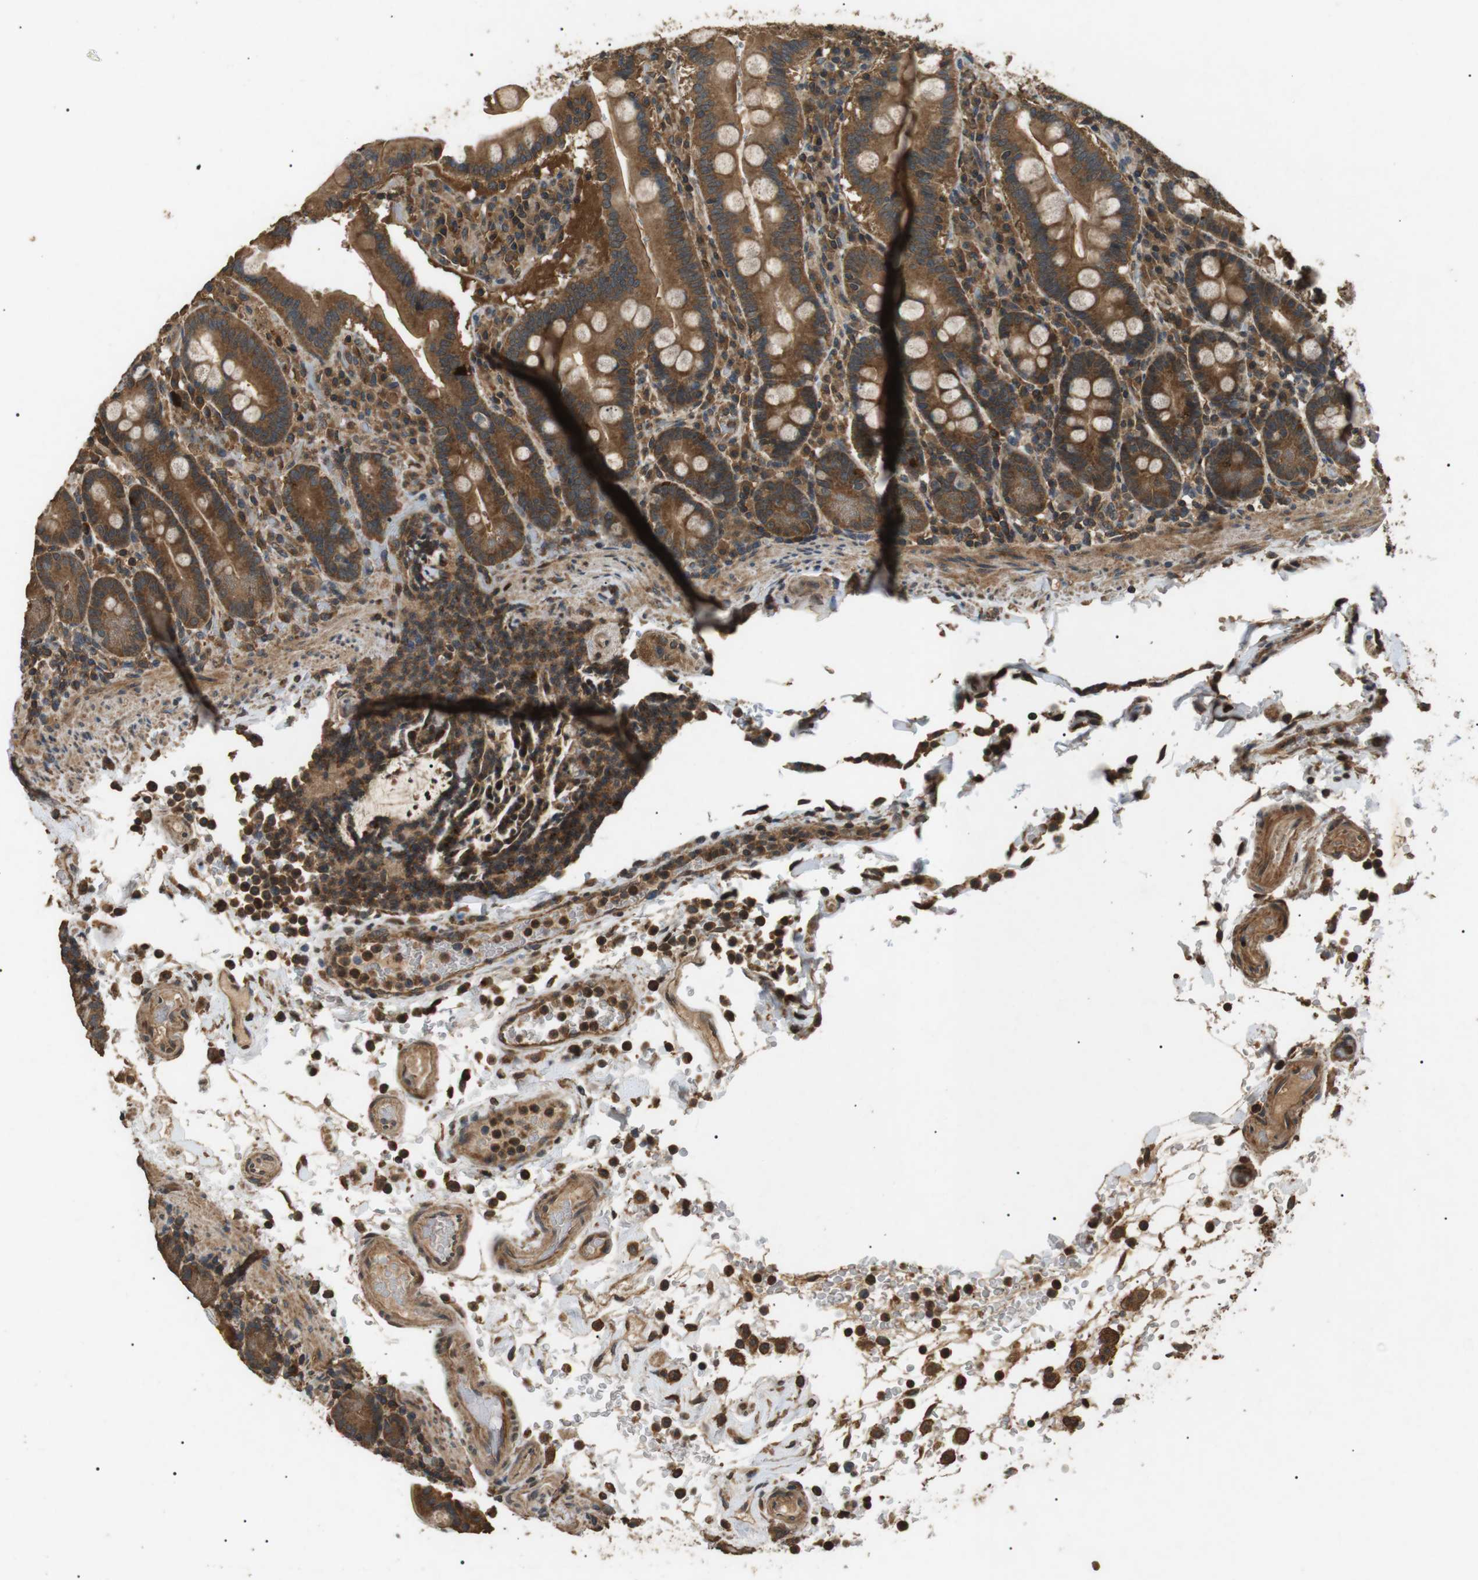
{"staining": {"intensity": "strong", "quantity": ">75%", "location": "cytoplasmic/membranous"}, "tissue": "duodenum", "cell_type": "Glandular cells", "image_type": "normal", "snomed": [{"axis": "morphology", "description": "Normal tissue, NOS"}, {"axis": "topography", "description": "Small intestine, NOS"}], "caption": "An immunohistochemistry (IHC) histopathology image of normal tissue is shown. Protein staining in brown highlights strong cytoplasmic/membranous positivity in duodenum within glandular cells.", "gene": "TBC1D15", "patient": {"sex": "female", "age": 71}}